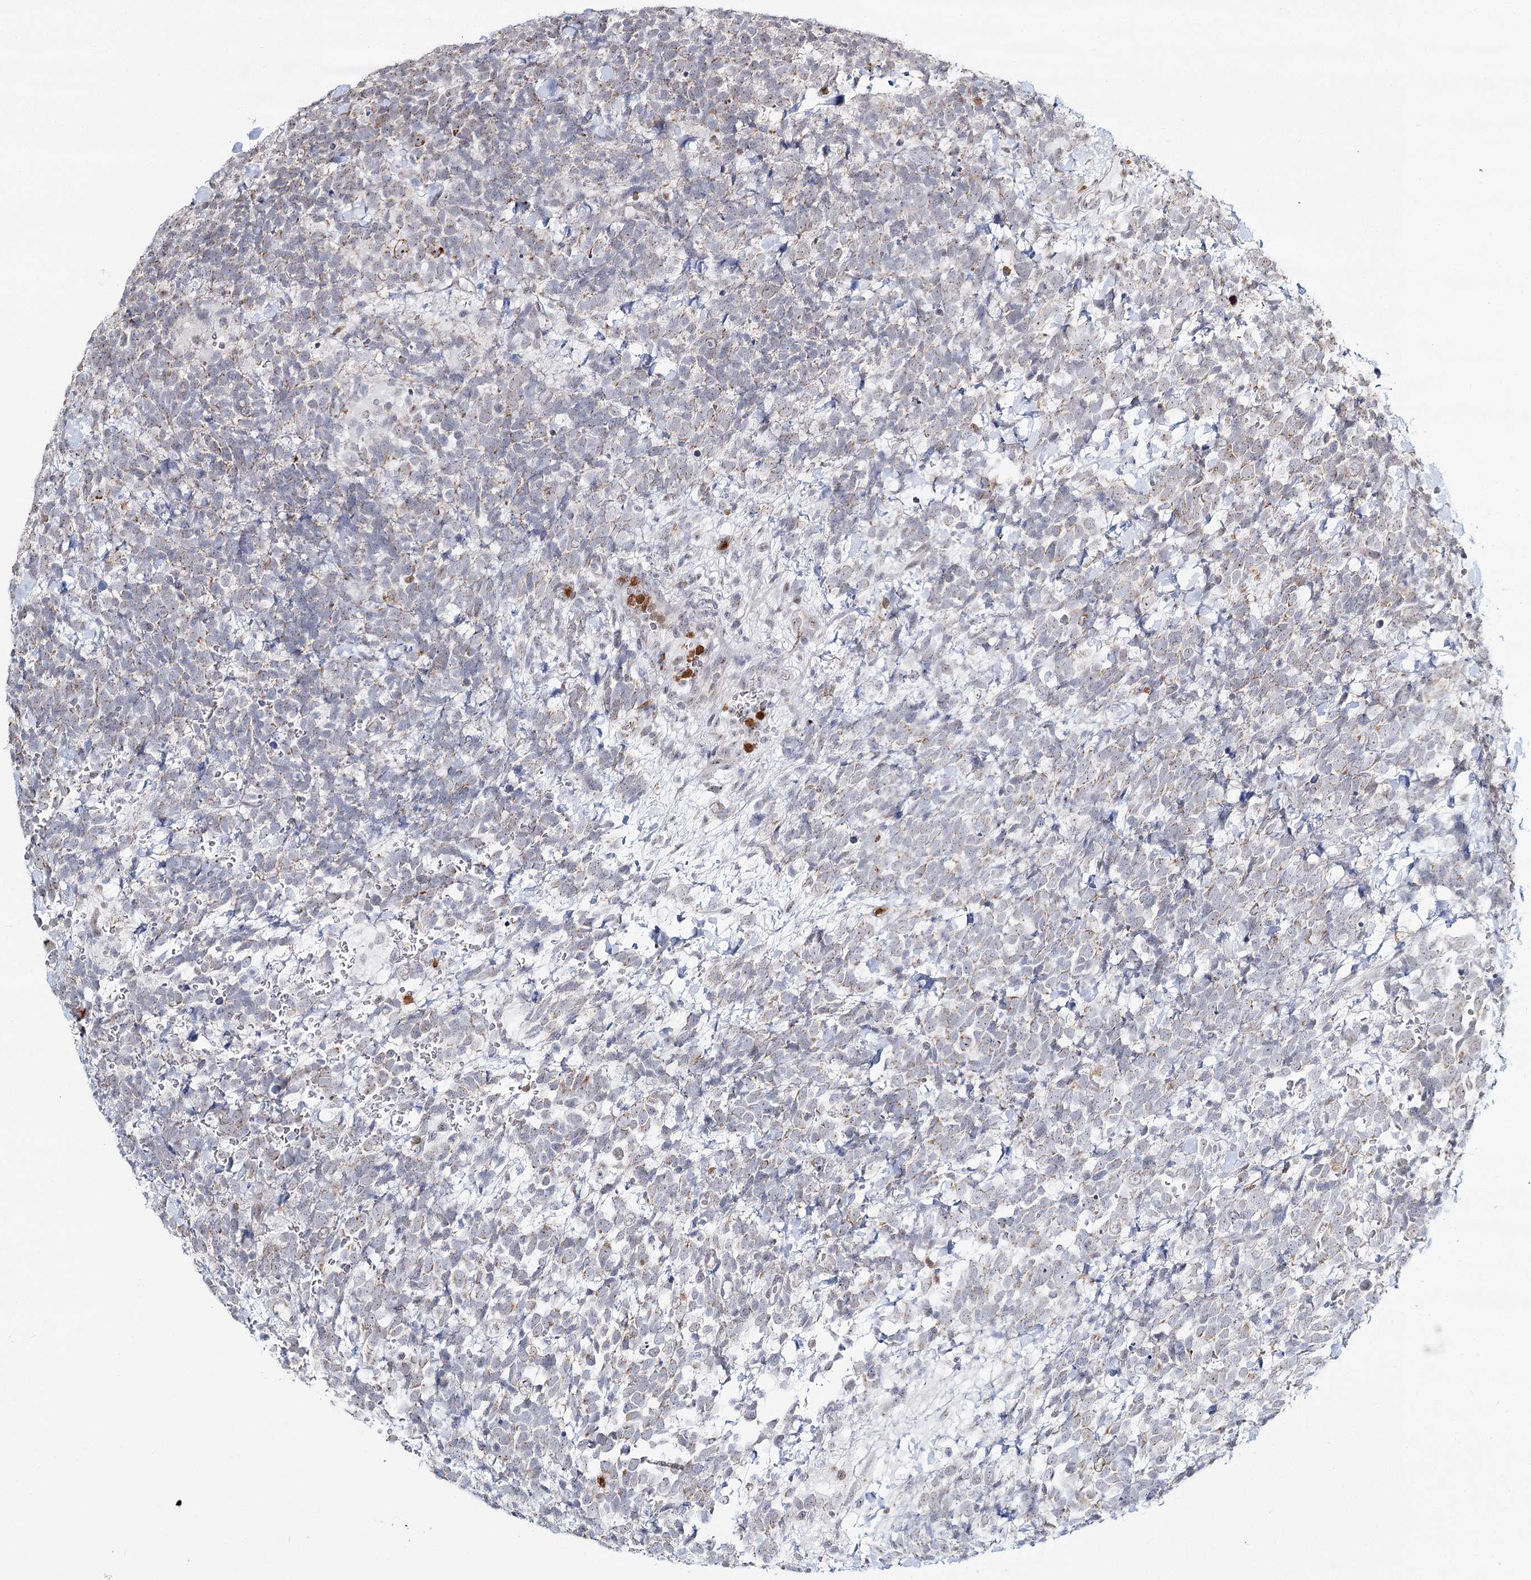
{"staining": {"intensity": "weak", "quantity": "<25%", "location": "cytoplasmic/membranous"}, "tissue": "urothelial cancer", "cell_type": "Tumor cells", "image_type": "cancer", "snomed": [{"axis": "morphology", "description": "Urothelial carcinoma, High grade"}, {"axis": "topography", "description": "Urinary bladder"}], "caption": "Tumor cells show no significant protein expression in urothelial carcinoma (high-grade).", "gene": "ATAD1", "patient": {"sex": "female", "age": 82}}